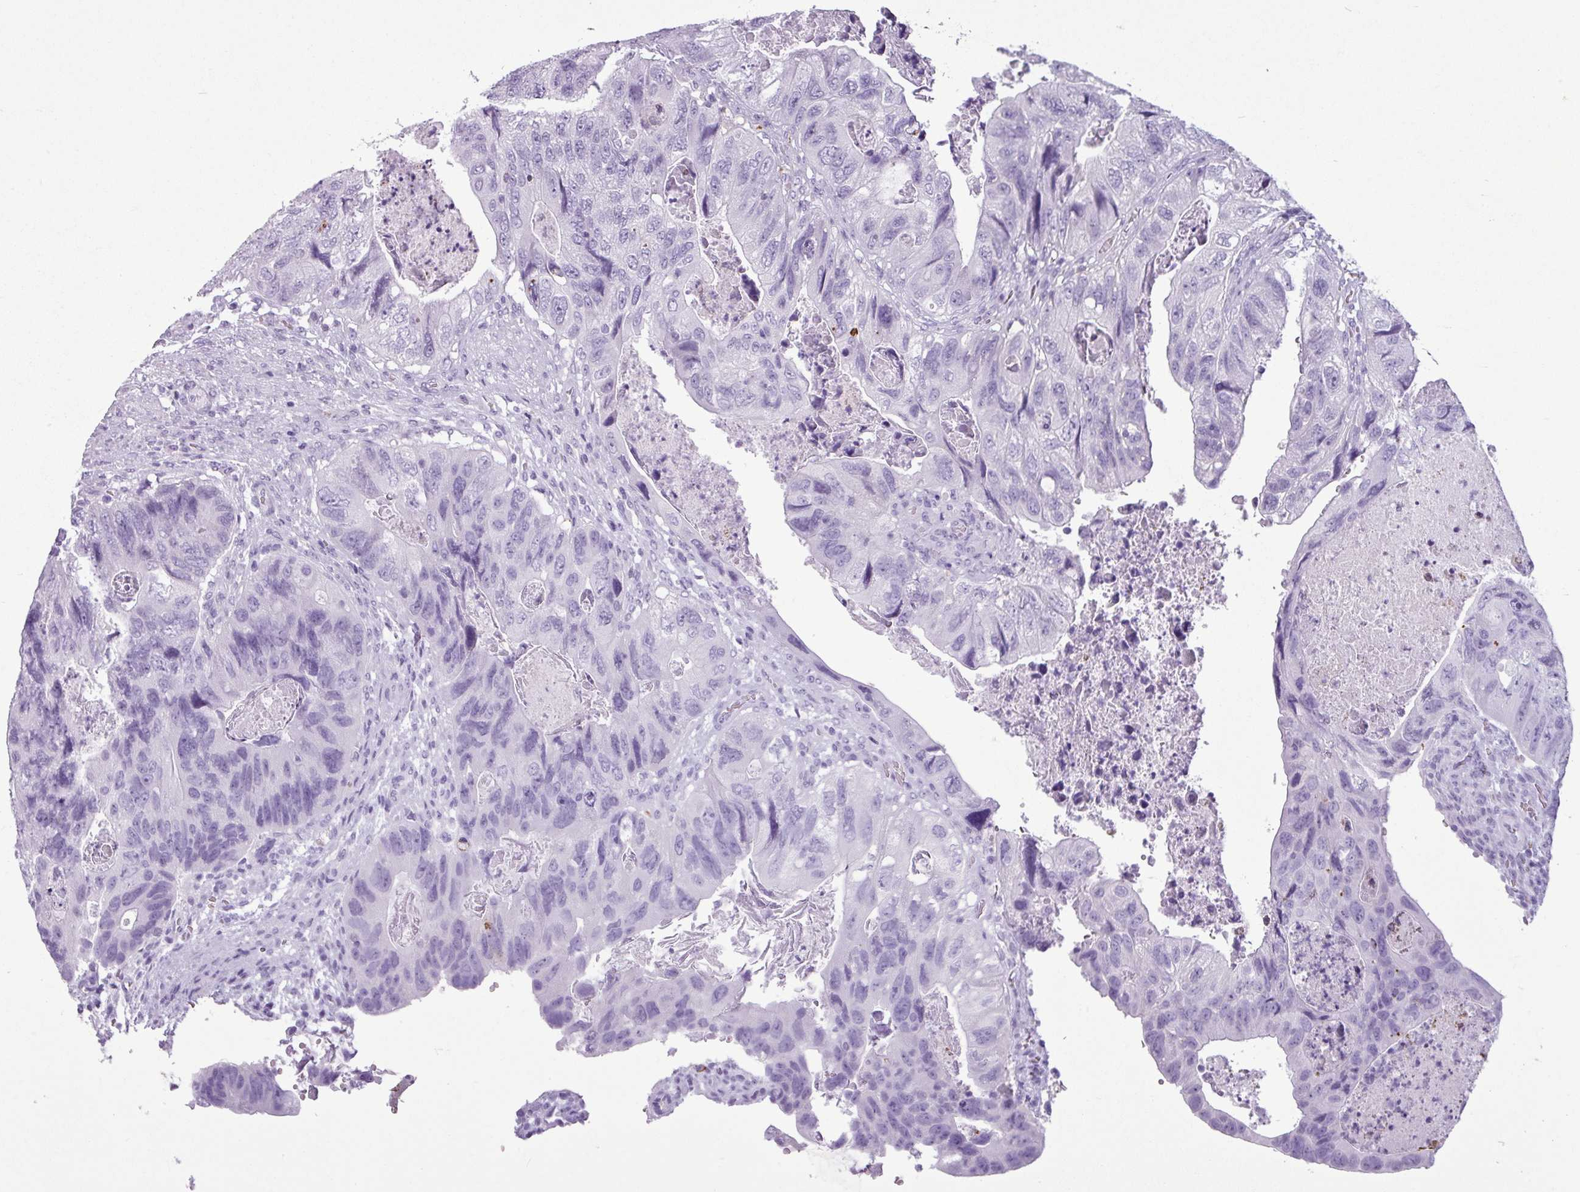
{"staining": {"intensity": "negative", "quantity": "none", "location": "none"}, "tissue": "colorectal cancer", "cell_type": "Tumor cells", "image_type": "cancer", "snomed": [{"axis": "morphology", "description": "Adenocarcinoma, NOS"}, {"axis": "topography", "description": "Rectum"}], "caption": "Human colorectal cancer stained for a protein using immunohistochemistry displays no staining in tumor cells.", "gene": "AMY1B", "patient": {"sex": "male", "age": 63}}